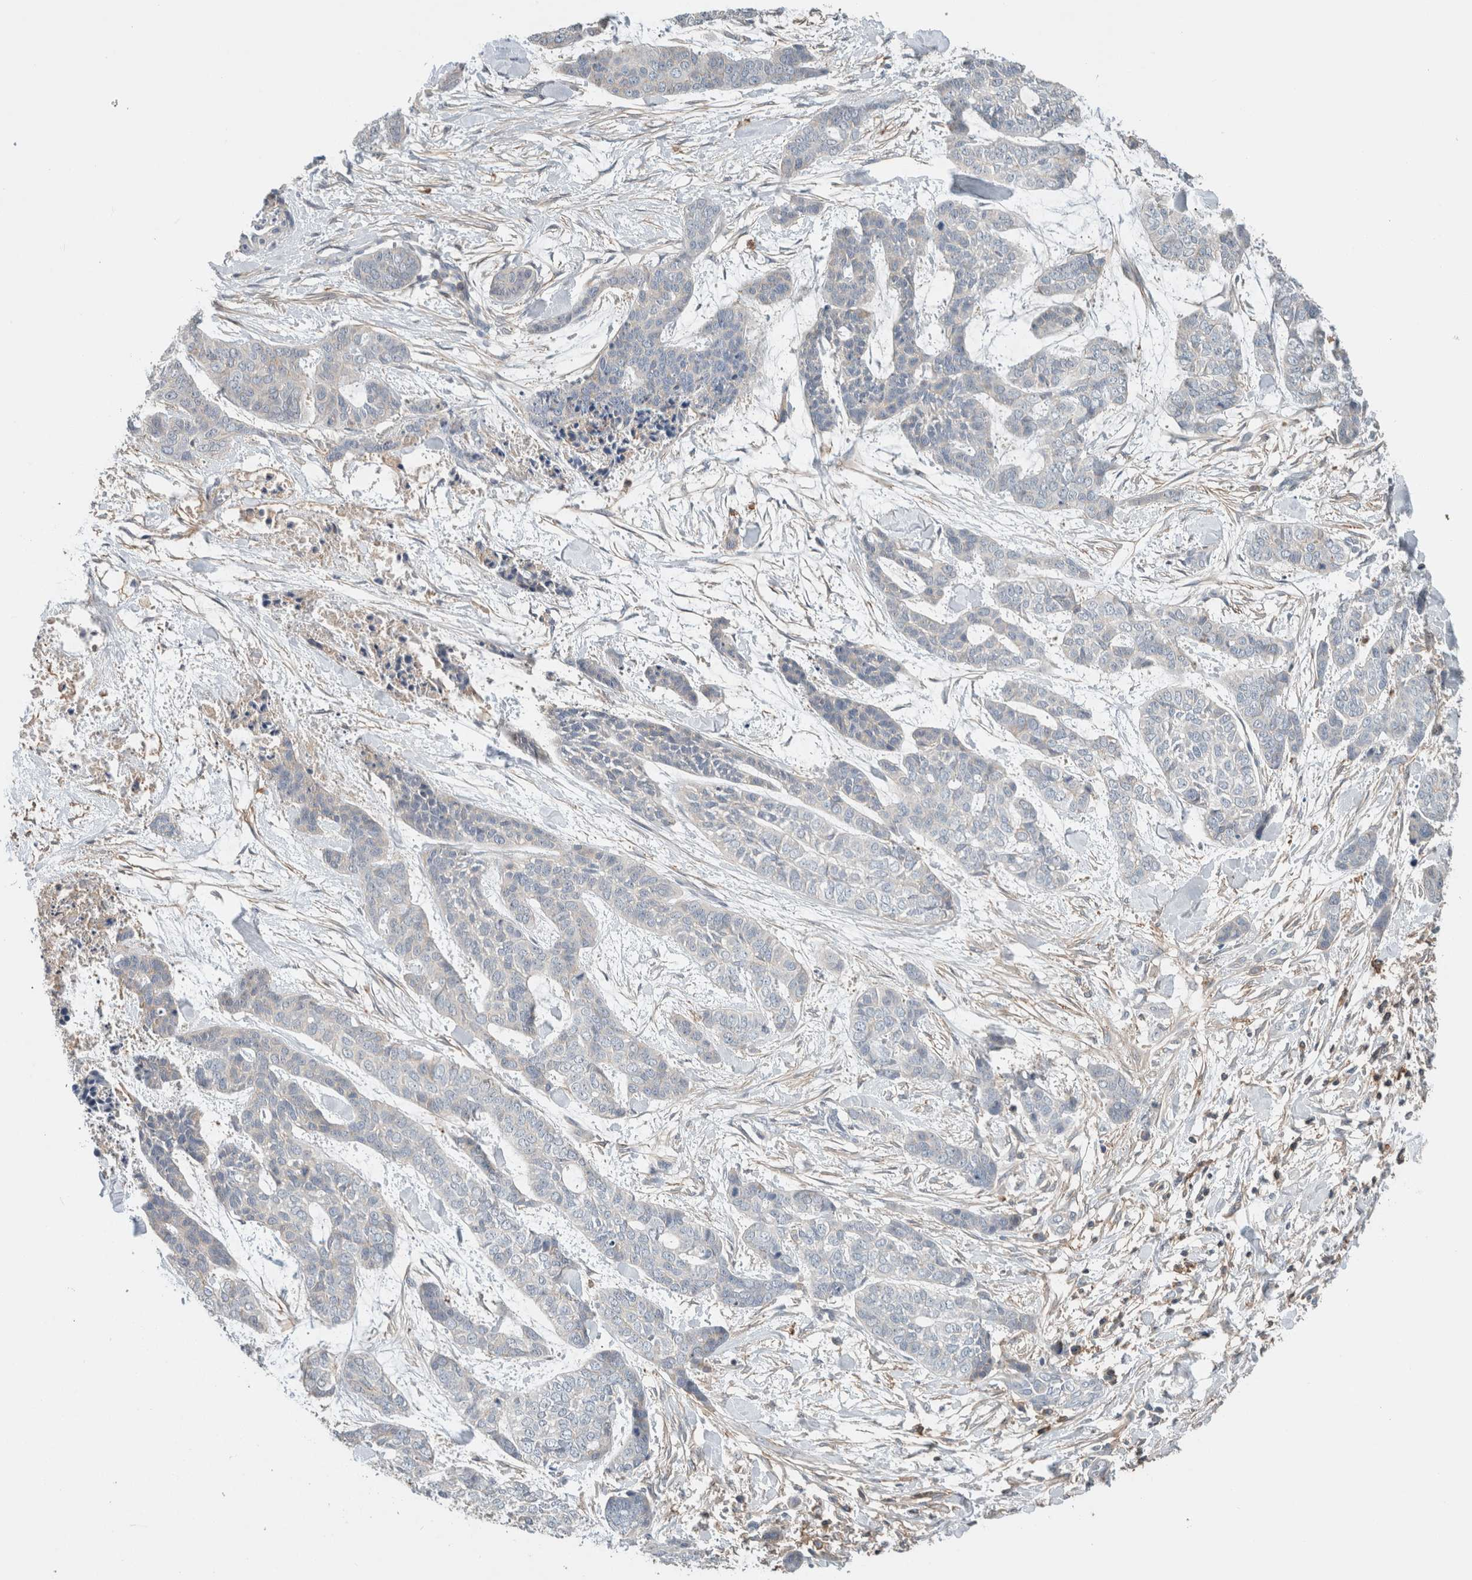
{"staining": {"intensity": "negative", "quantity": "none", "location": "none"}, "tissue": "skin cancer", "cell_type": "Tumor cells", "image_type": "cancer", "snomed": [{"axis": "morphology", "description": "Basal cell carcinoma"}, {"axis": "topography", "description": "Skin"}], "caption": "Tumor cells show no significant protein staining in skin cancer (basal cell carcinoma).", "gene": "ERCC6L2", "patient": {"sex": "female", "age": 64}}